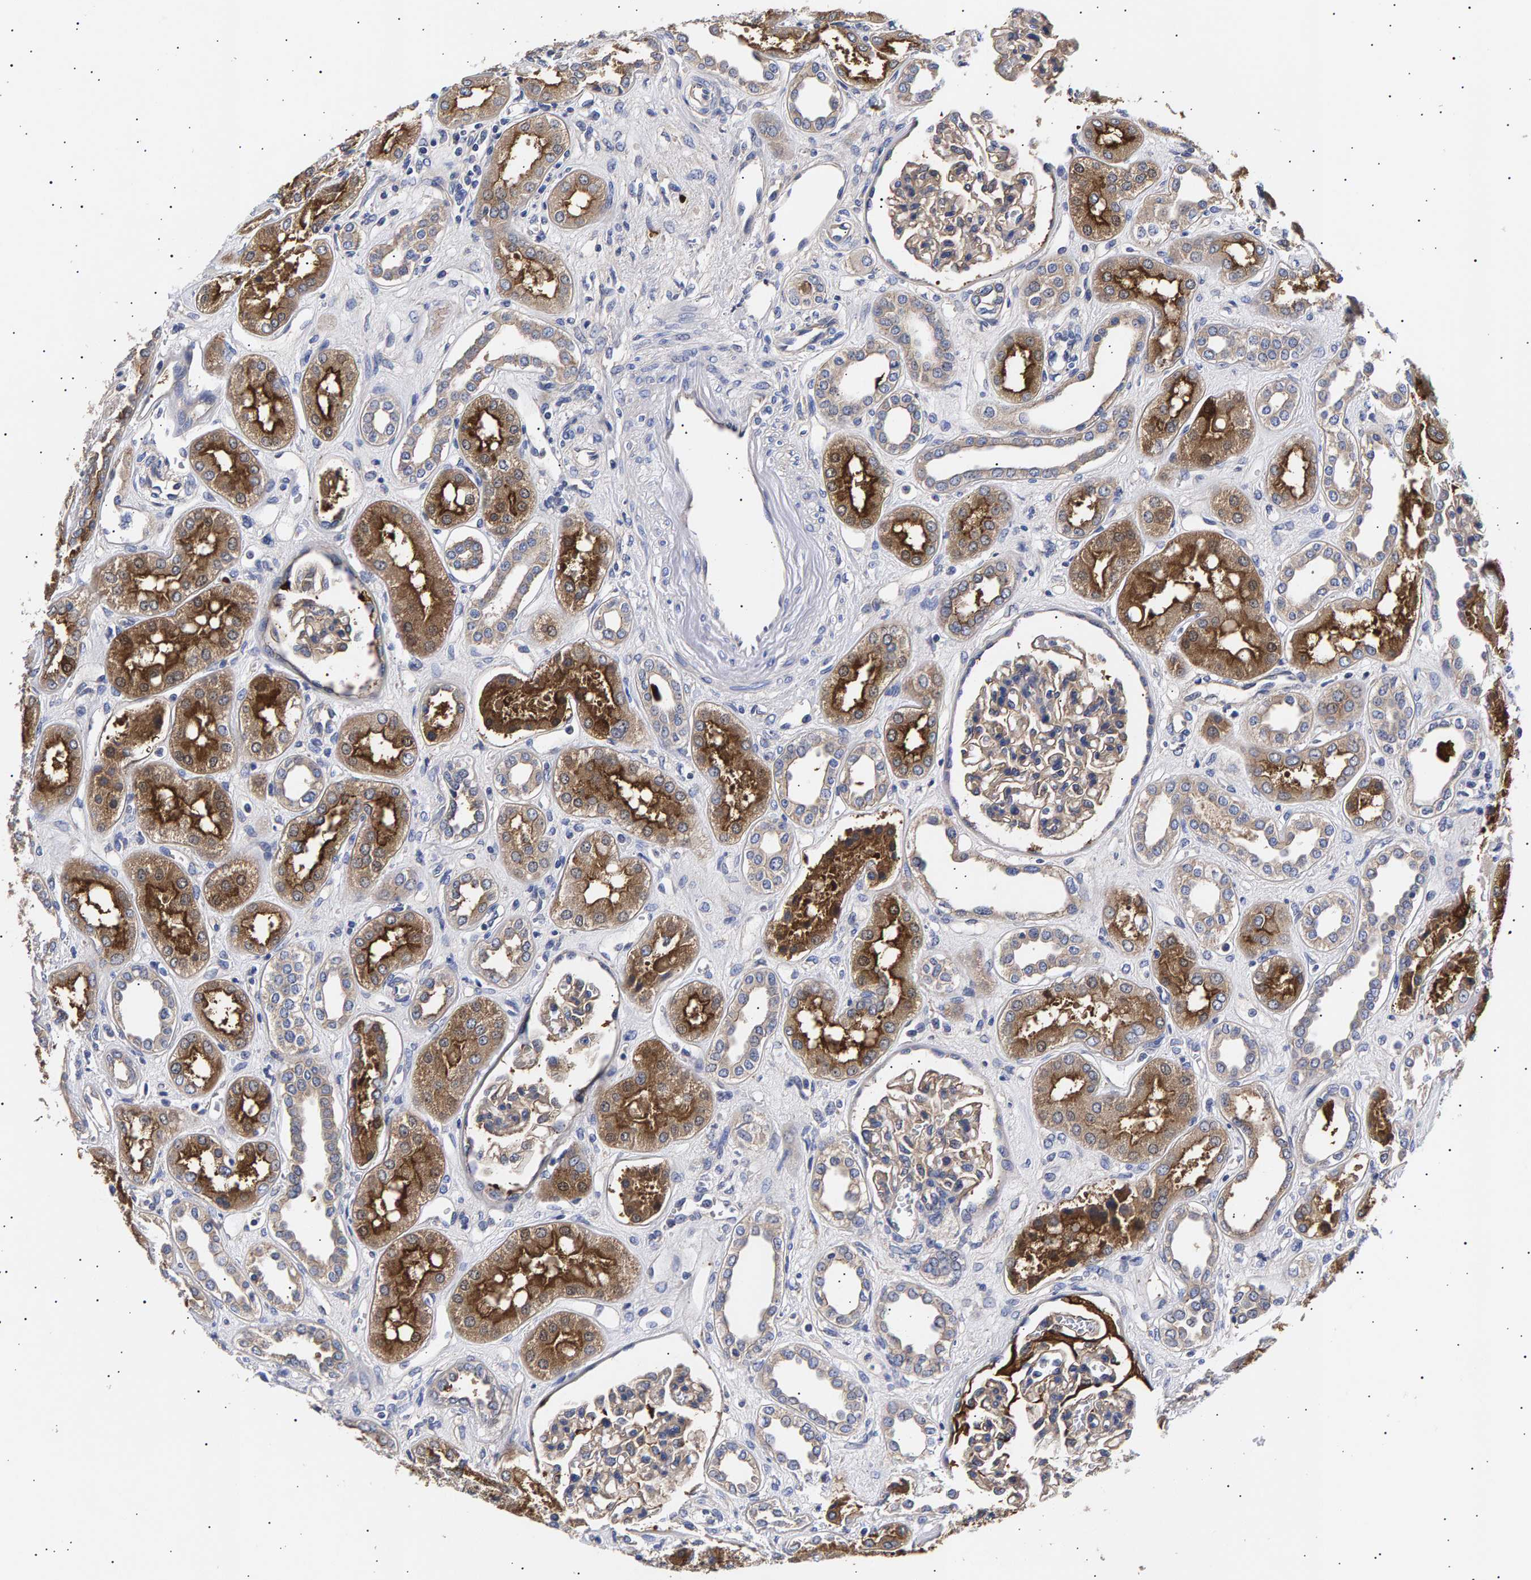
{"staining": {"intensity": "weak", "quantity": "<25%", "location": "cytoplasmic/membranous"}, "tissue": "kidney", "cell_type": "Cells in glomeruli", "image_type": "normal", "snomed": [{"axis": "morphology", "description": "Normal tissue, NOS"}, {"axis": "topography", "description": "Kidney"}], "caption": "Immunohistochemical staining of unremarkable kidney demonstrates no significant positivity in cells in glomeruli.", "gene": "ANKRD40", "patient": {"sex": "male", "age": 59}}